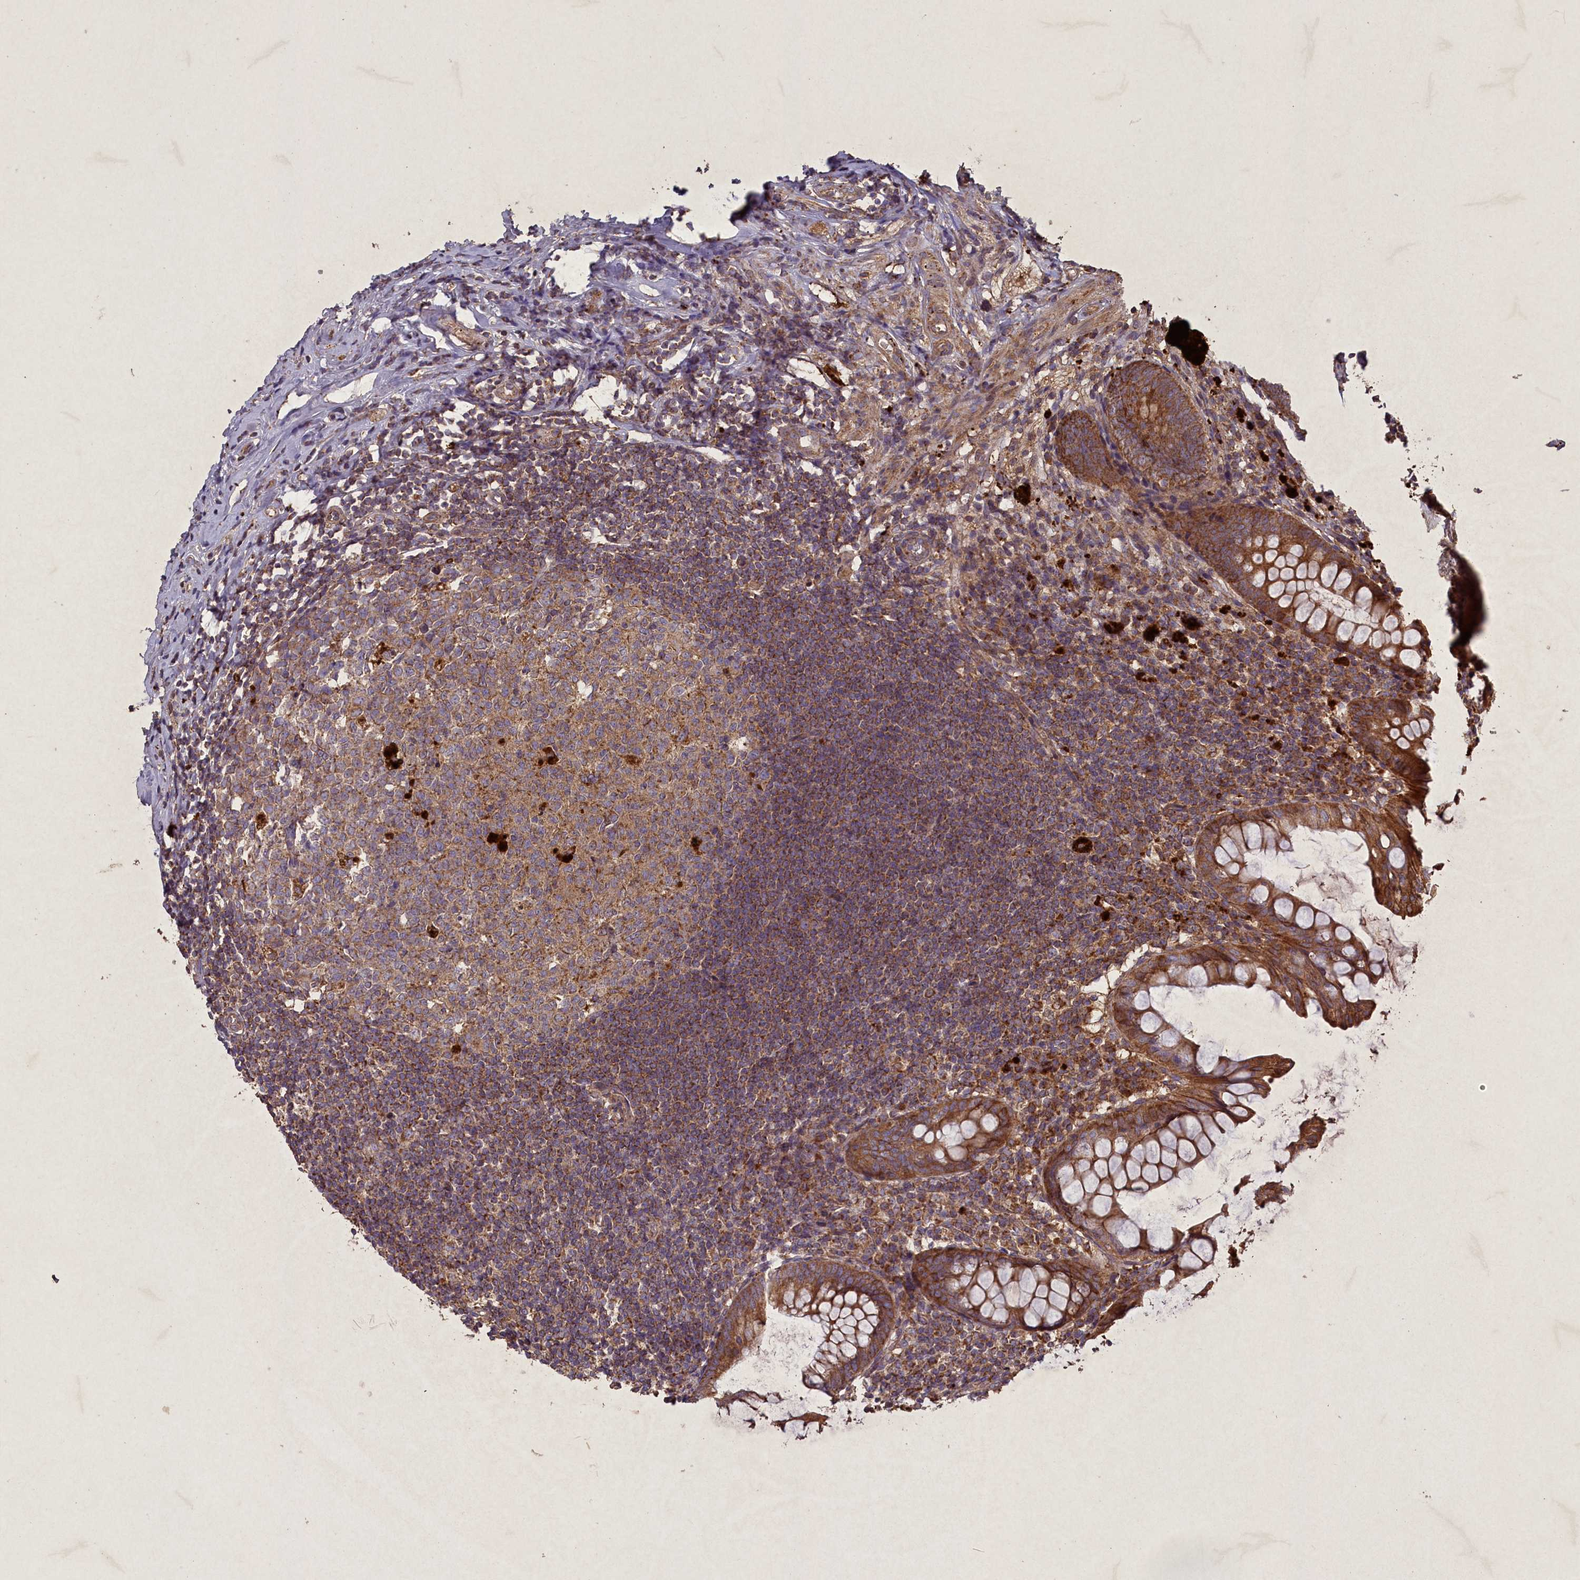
{"staining": {"intensity": "moderate", "quantity": ">75%", "location": "cytoplasmic/membranous"}, "tissue": "appendix", "cell_type": "Glandular cells", "image_type": "normal", "snomed": [{"axis": "morphology", "description": "Normal tissue, NOS"}, {"axis": "topography", "description": "Appendix"}], "caption": "Benign appendix demonstrates moderate cytoplasmic/membranous staining in about >75% of glandular cells.", "gene": "CIAO2B", "patient": {"sex": "female", "age": 51}}